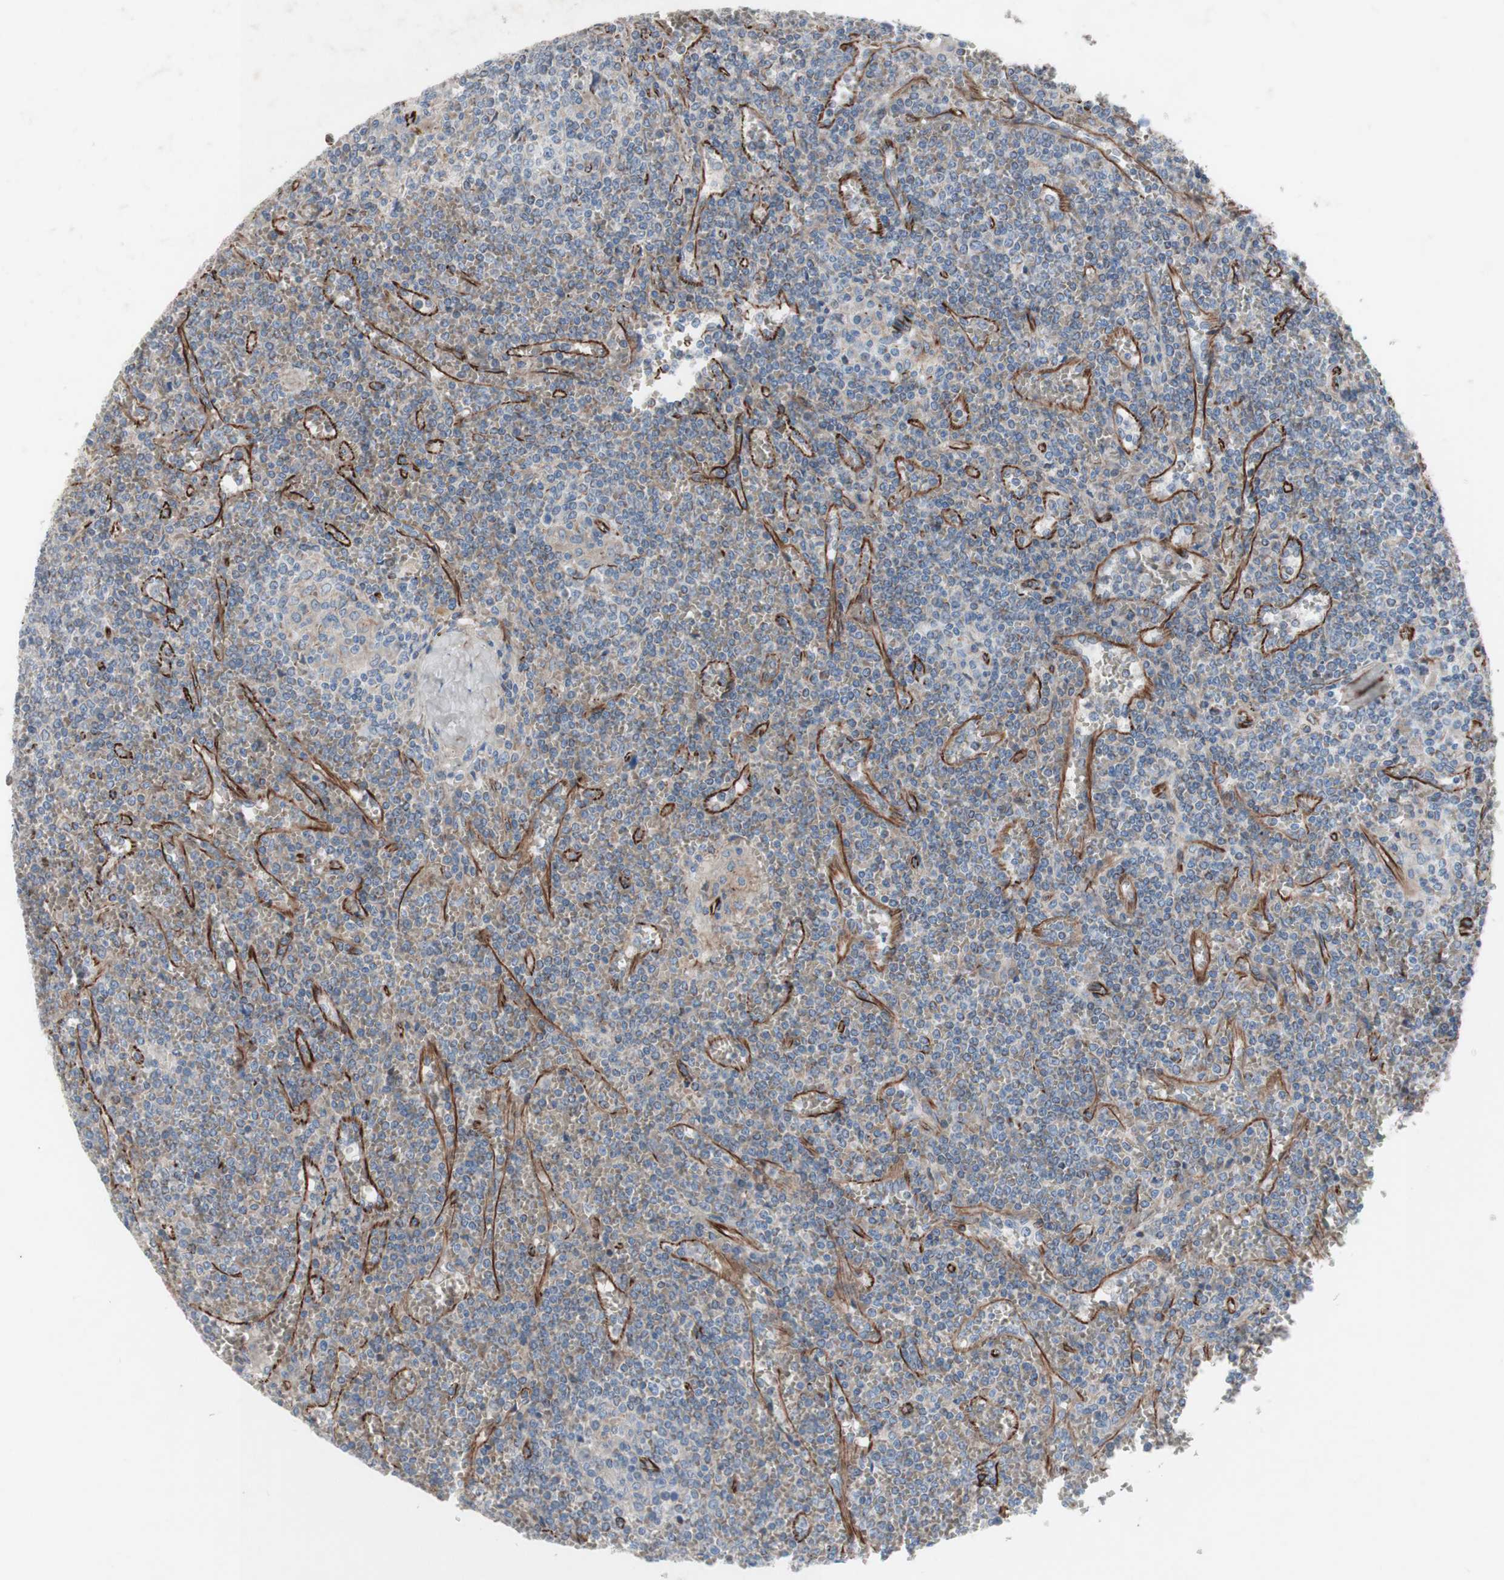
{"staining": {"intensity": "weak", "quantity": "25%-75%", "location": "cytoplasmic/membranous"}, "tissue": "lymphoma", "cell_type": "Tumor cells", "image_type": "cancer", "snomed": [{"axis": "morphology", "description": "Malignant lymphoma, non-Hodgkin's type, Low grade"}, {"axis": "topography", "description": "Spleen"}], "caption": "Lymphoma was stained to show a protein in brown. There is low levels of weak cytoplasmic/membranous positivity in about 25%-75% of tumor cells.", "gene": "AGPAT5", "patient": {"sex": "female", "age": 19}}